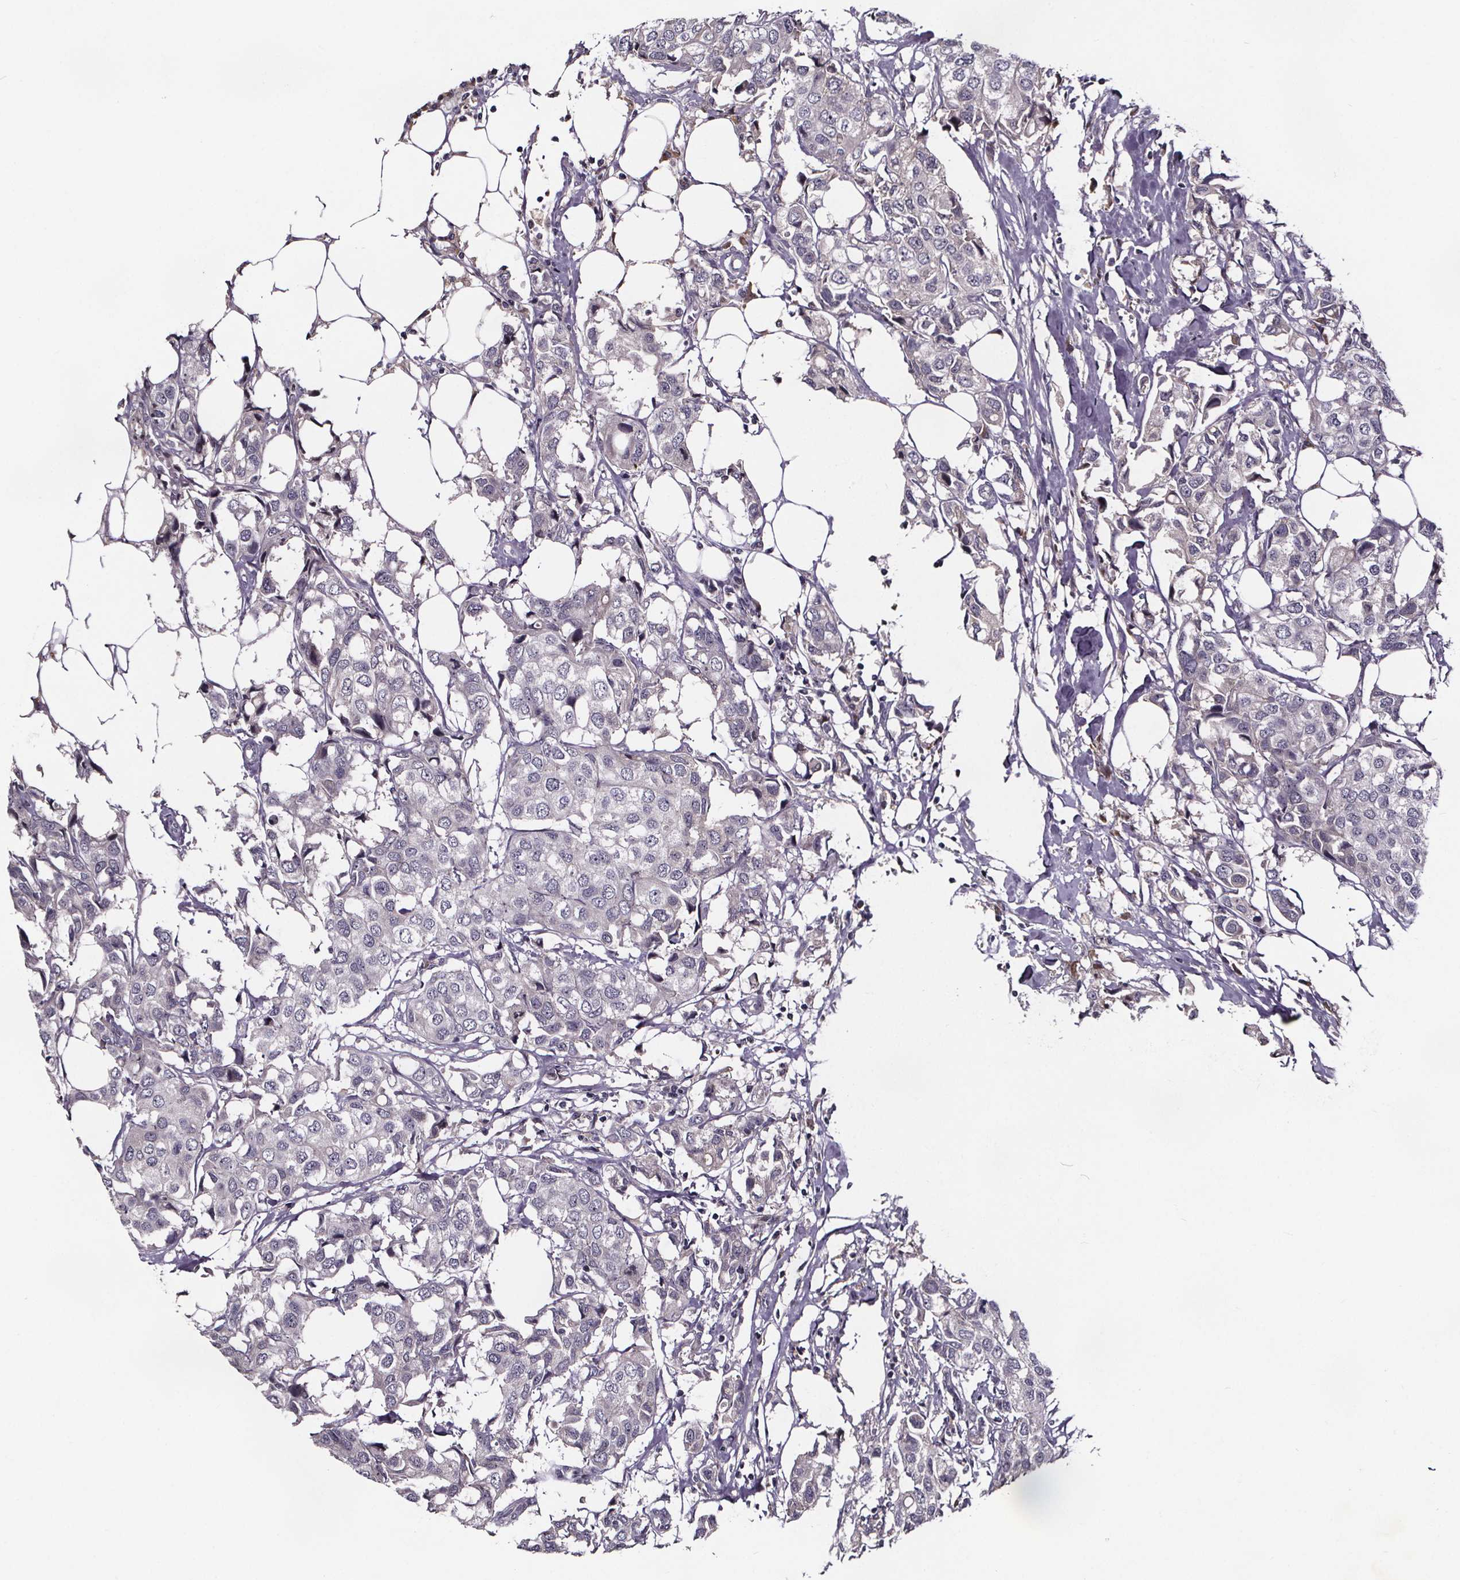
{"staining": {"intensity": "negative", "quantity": "none", "location": "none"}, "tissue": "breast cancer", "cell_type": "Tumor cells", "image_type": "cancer", "snomed": [{"axis": "morphology", "description": "Duct carcinoma"}, {"axis": "topography", "description": "Breast"}], "caption": "Tumor cells are negative for brown protein staining in breast cancer.", "gene": "NPHP4", "patient": {"sex": "female", "age": 80}}